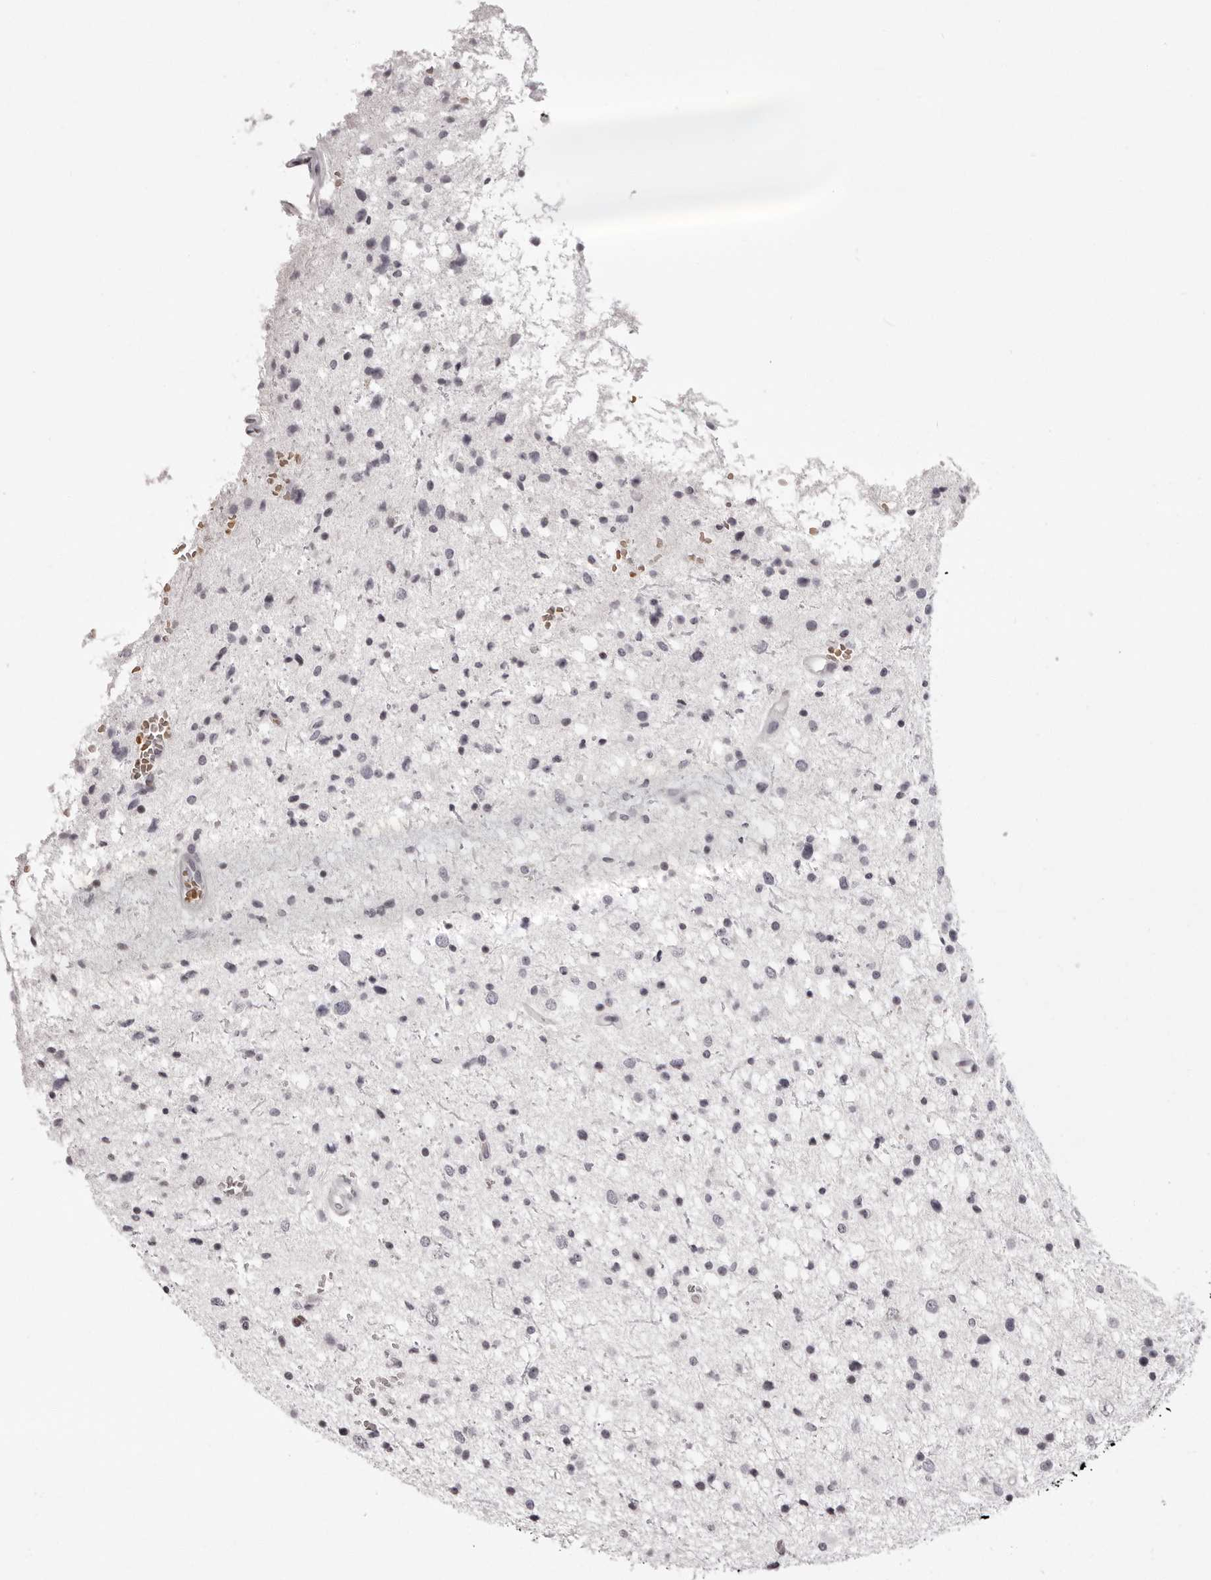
{"staining": {"intensity": "negative", "quantity": "none", "location": "none"}, "tissue": "glioma", "cell_type": "Tumor cells", "image_type": "cancer", "snomed": [{"axis": "morphology", "description": "Glioma, malignant, Low grade"}, {"axis": "topography", "description": "Brain"}], "caption": "Immunohistochemistry micrograph of human malignant glioma (low-grade) stained for a protein (brown), which reveals no positivity in tumor cells.", "gene": "C8orf74", "patient": {"sex": "female", "age": 37}}